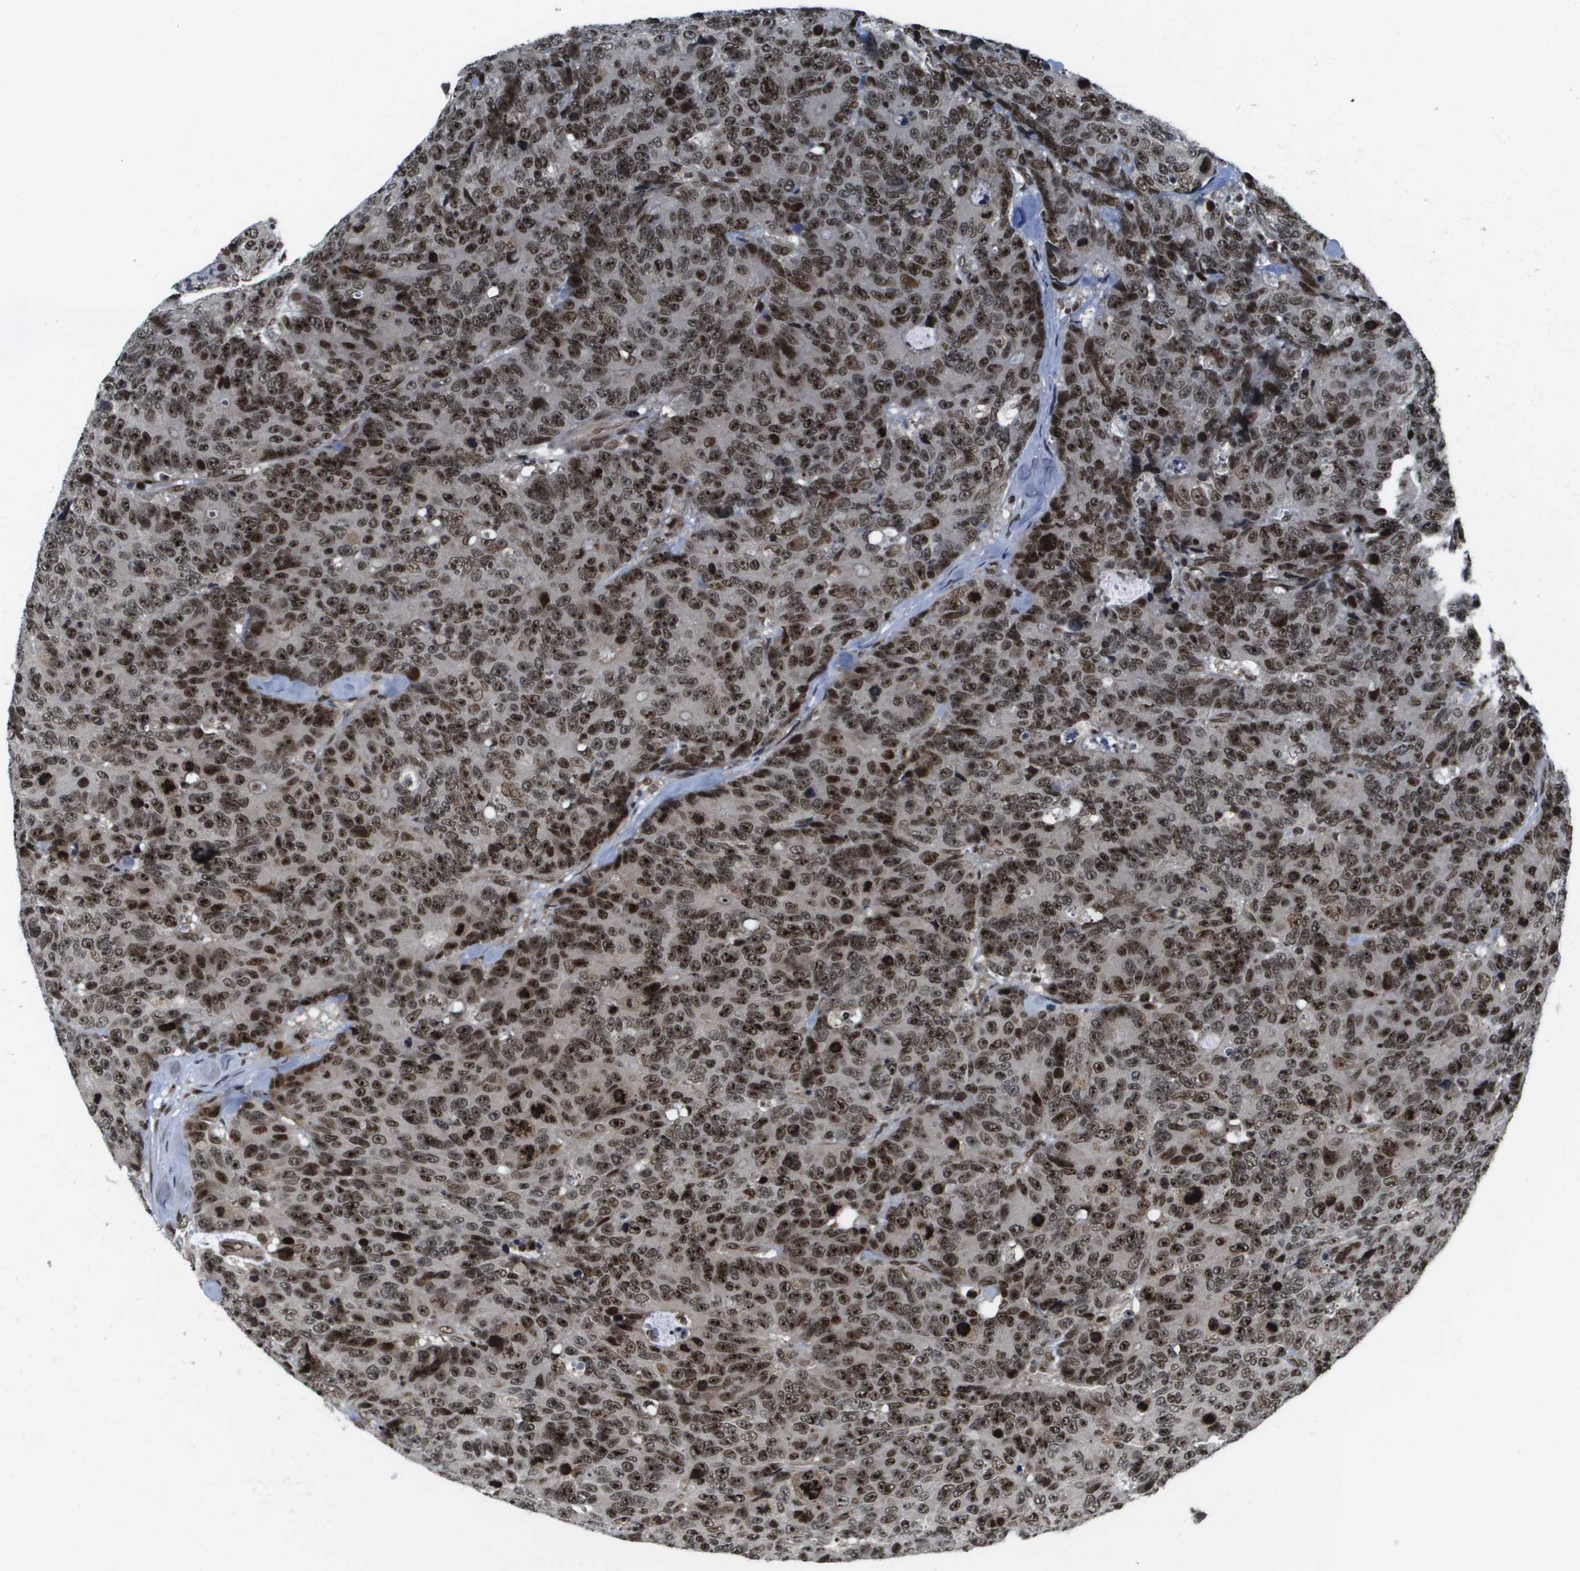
{"staining": {"intensity": "strong", "quantity": ">75%", "location": "nuclear"}, "tissue": "colorectal cancer", "cell_type": "Tumor cells", "image_type": "cancer", "snomed": [{"axis": "morphology", "description": "Adenocarcinoma, NOS"}, {"axis": "topography", "description": "Colon"}], "caption": "A brown stain labels strong nuclear positivity of a protein in human colorectal cancer tumor cells.", "gene": "RECQL4", "patient": {"sex": "female", "age": 86}}